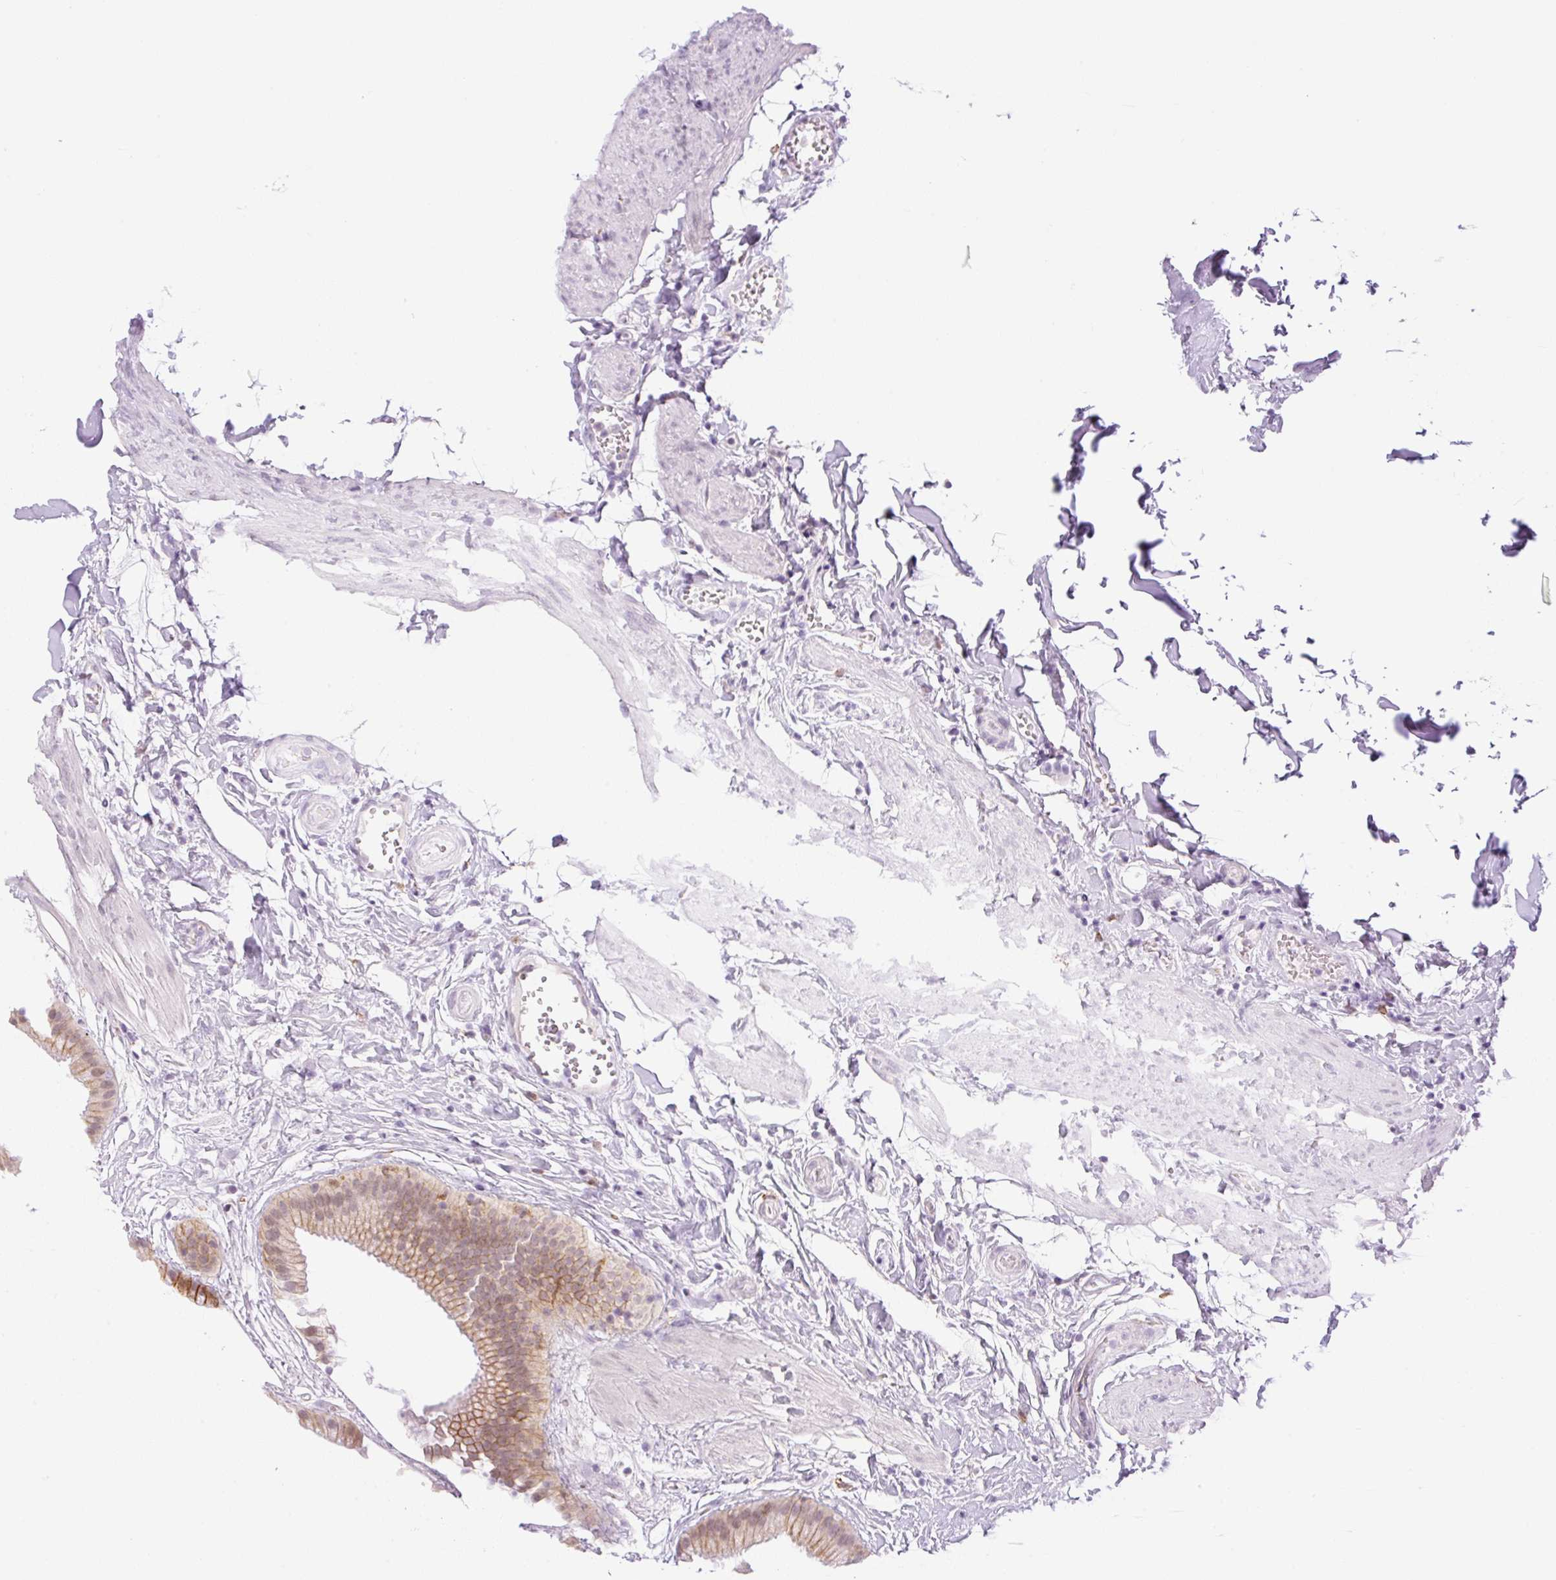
{"staining": {"intensity": "moderate", "quantity": ">75%", "location": "cytoplasmic/membranous,nuclear"}, "tissue": "gallbladder", "cell_type": "Glandular cells", "image_type": "normal", "snomed": [{"axis": "morphology", "description": "Normal tissue, NOS"}, {"axis": "topography", "description": "Gallbladder"}], "caption": "Gallbladder stained with immunohistochemistry demonstrates moderate cytoplasmic/membranous,nuclear staining in about >75% of glandular cells.", "gene": "PALM3", "patient": {"sex": "female", "age": 63}}